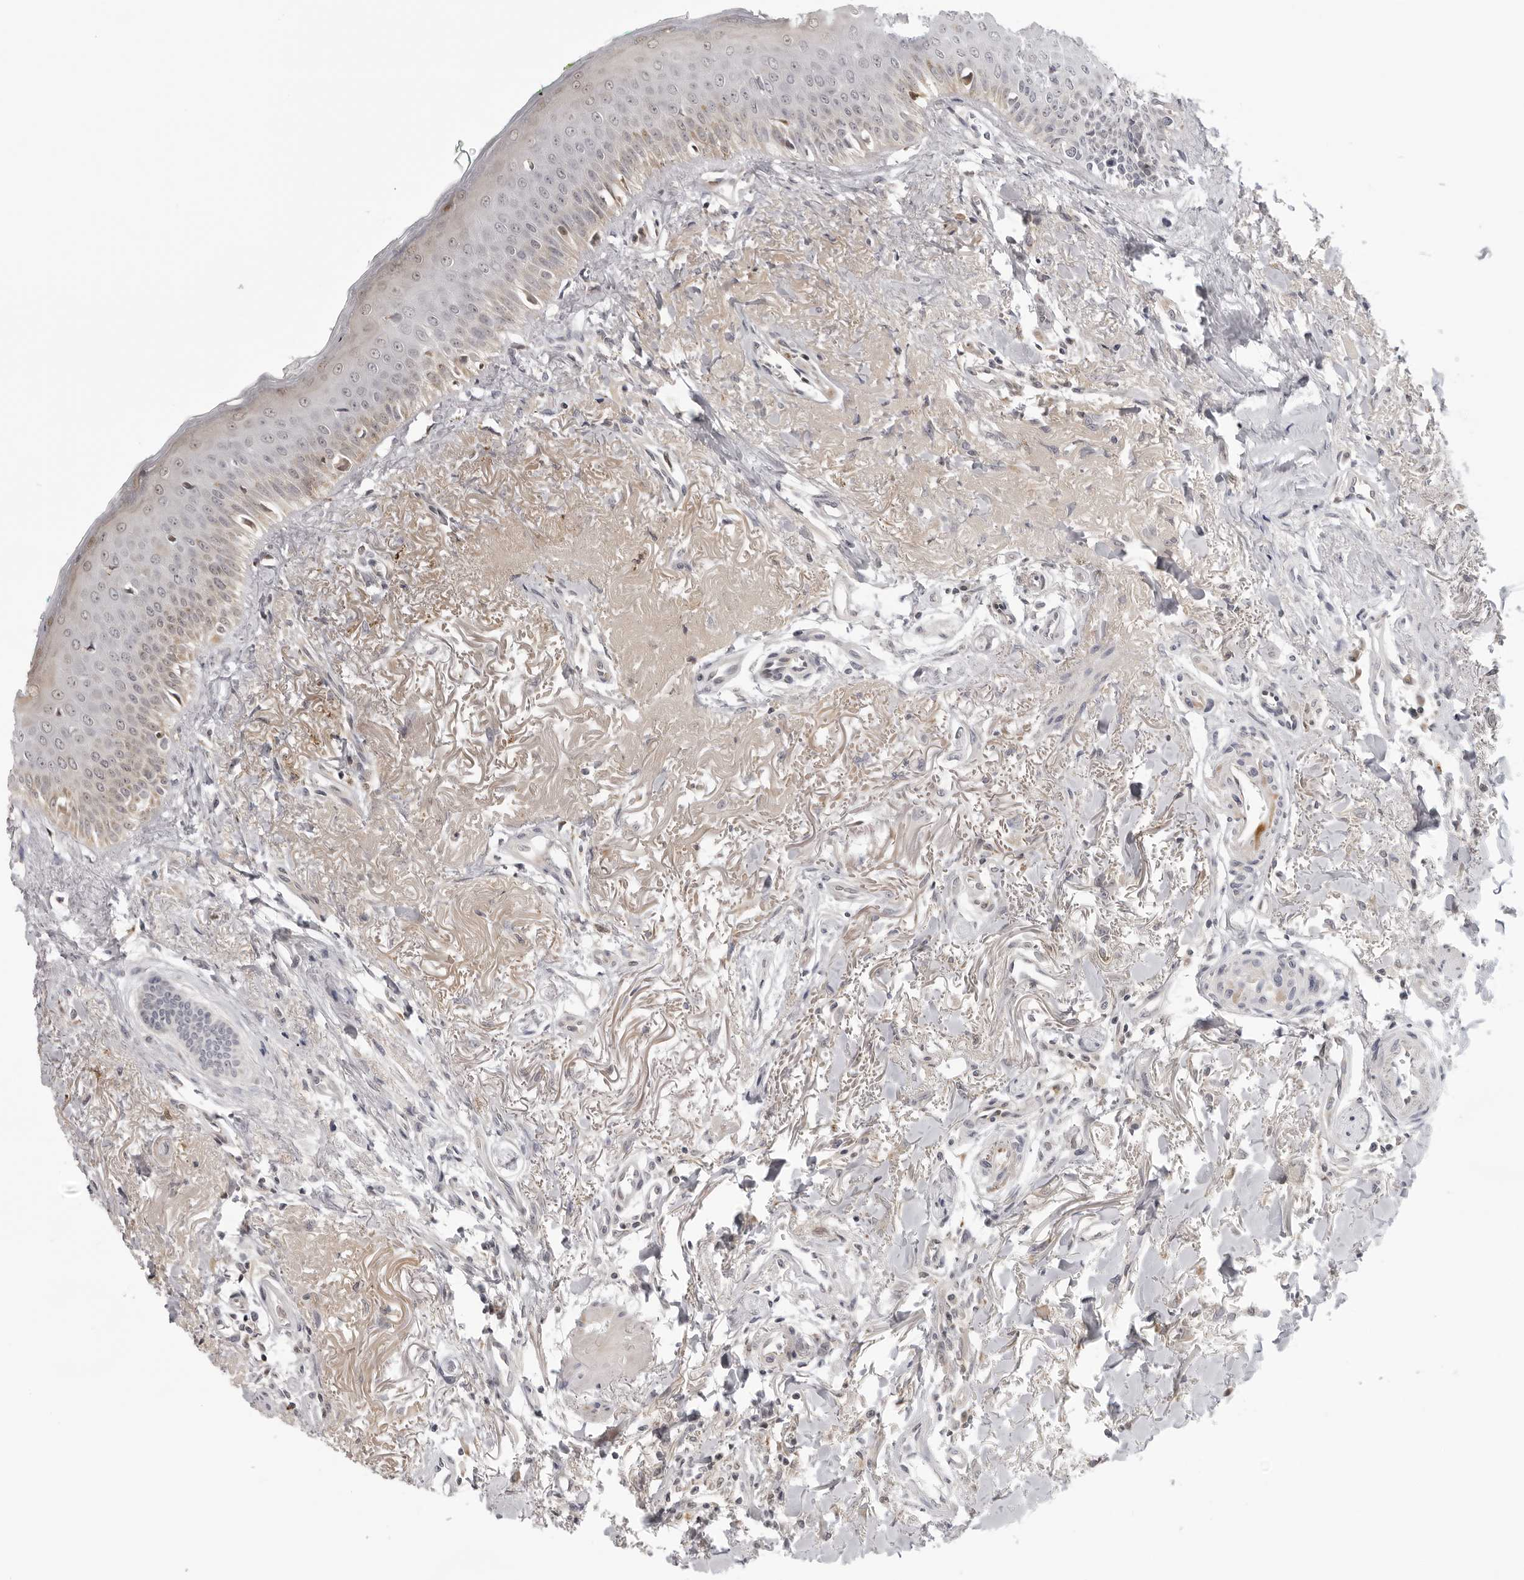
{"staining": {"intensity": "weak", "quantity": "<25%", "location": "cytoplasmic/membranous,nuclear"}, "tissue": "oral mucosa", "cell_type": "Squamous epithelial cells", "image_type": "normal", "snomed": [{"axis": "morphology", "description": "Normal tissue, NOS"}, {"axis": "topography", "description": "Oral tissue"}], "caption": "This is a image of immunohistochemistry (IHC) staining of unremarkable oral mucosa, which shows no positivity in squamous epithelial cells.", "gene": "ACP6", "patient": {"sex": "female", "age": 70}}